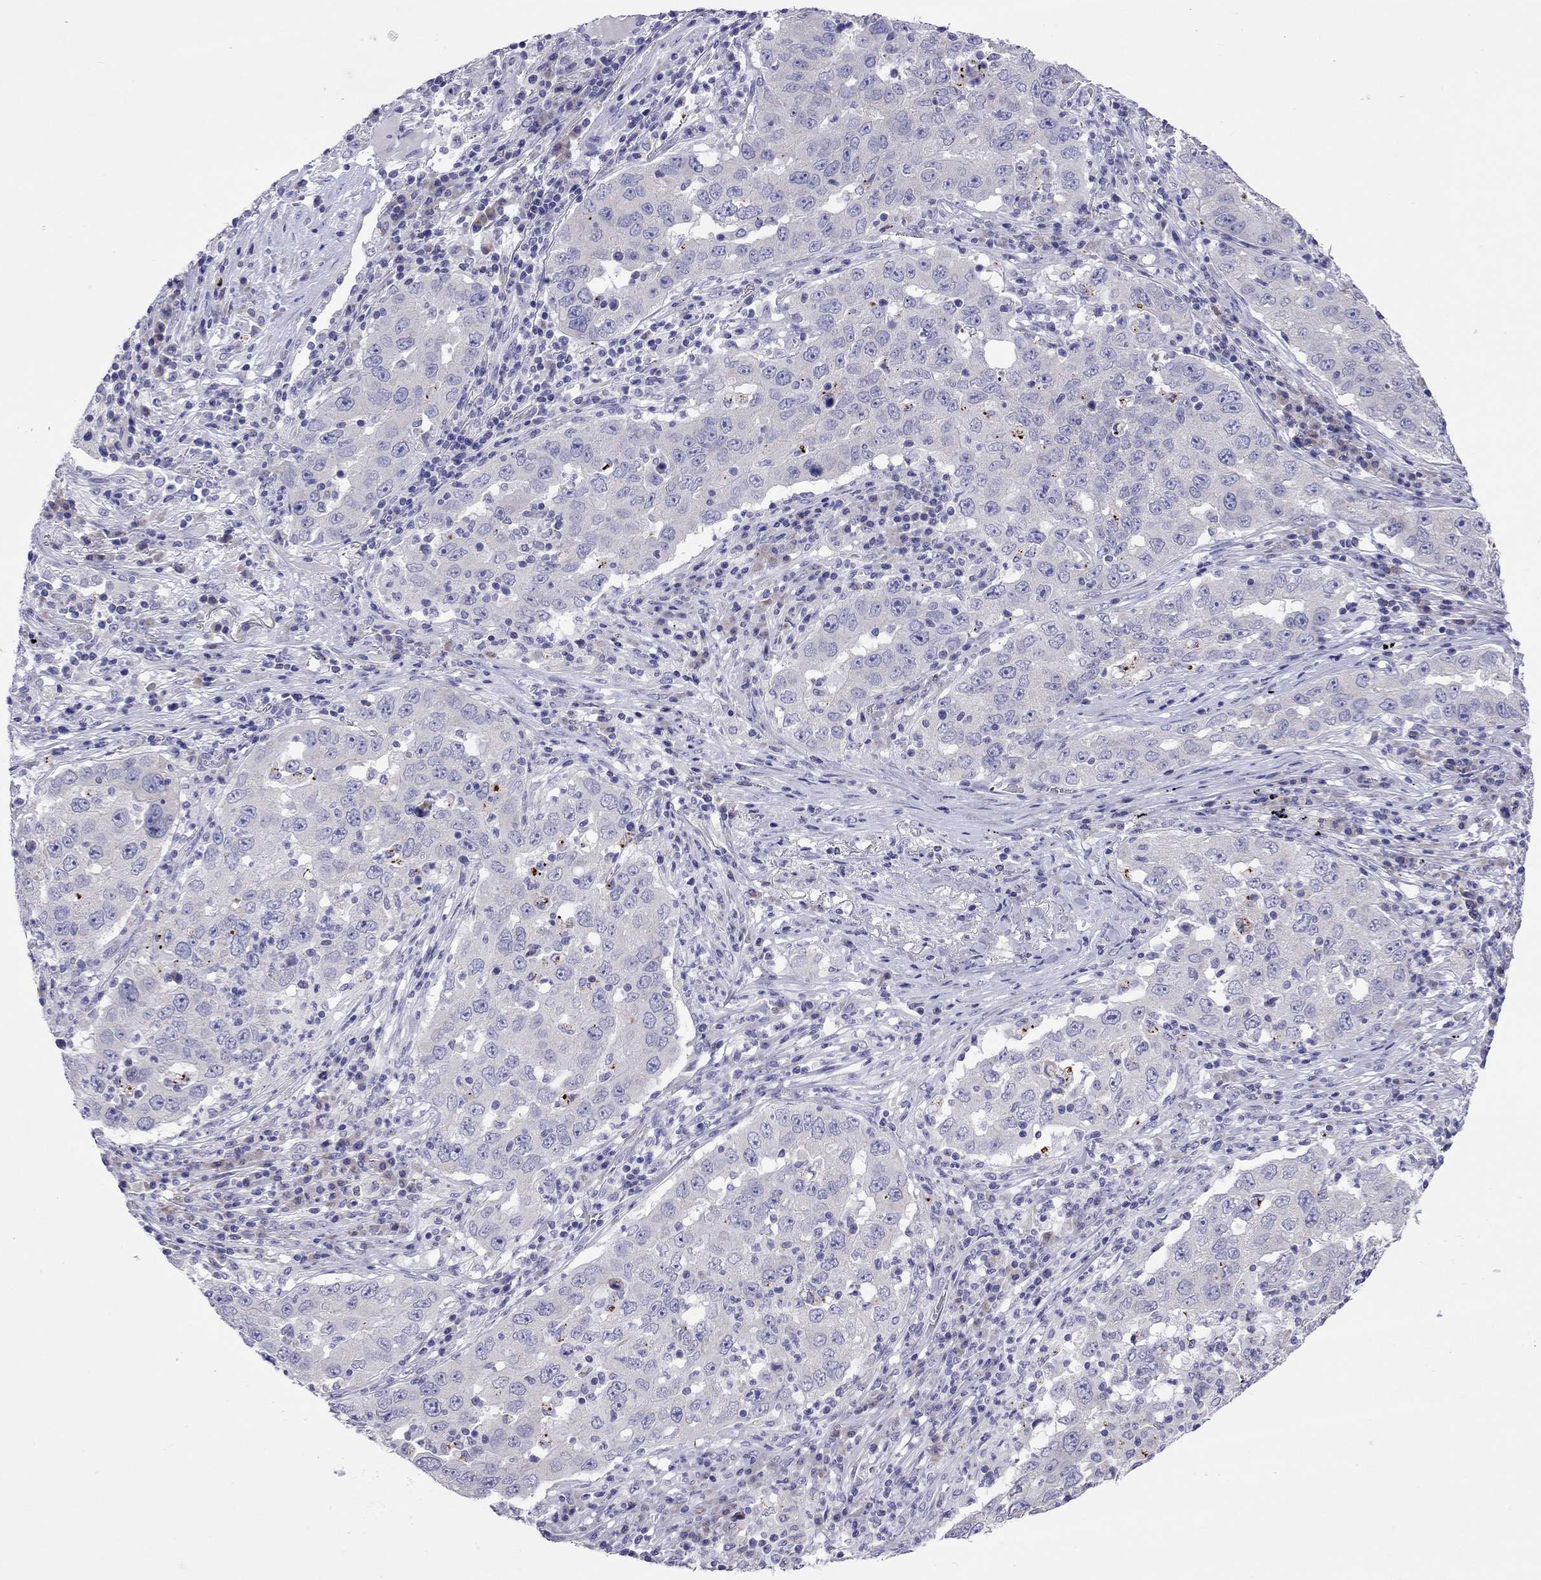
{"staining": {"intensity": "negative", "quantity": "none", "location": "none"}, "tissue": "lung cancer", "cell_type": "Tumor cells", "image_type": "cancer", "snomed": [{"axis": "morphology", "description": "Adenocarcinoma, NOS"}, {"axis": "topography", "description": "Lung"}], "caption": "IHC of human lung adenocarcinoma displays no expression in tumor cells.", "gene": "COL9A1", "patient": {"sex": "male", "age": 73}}